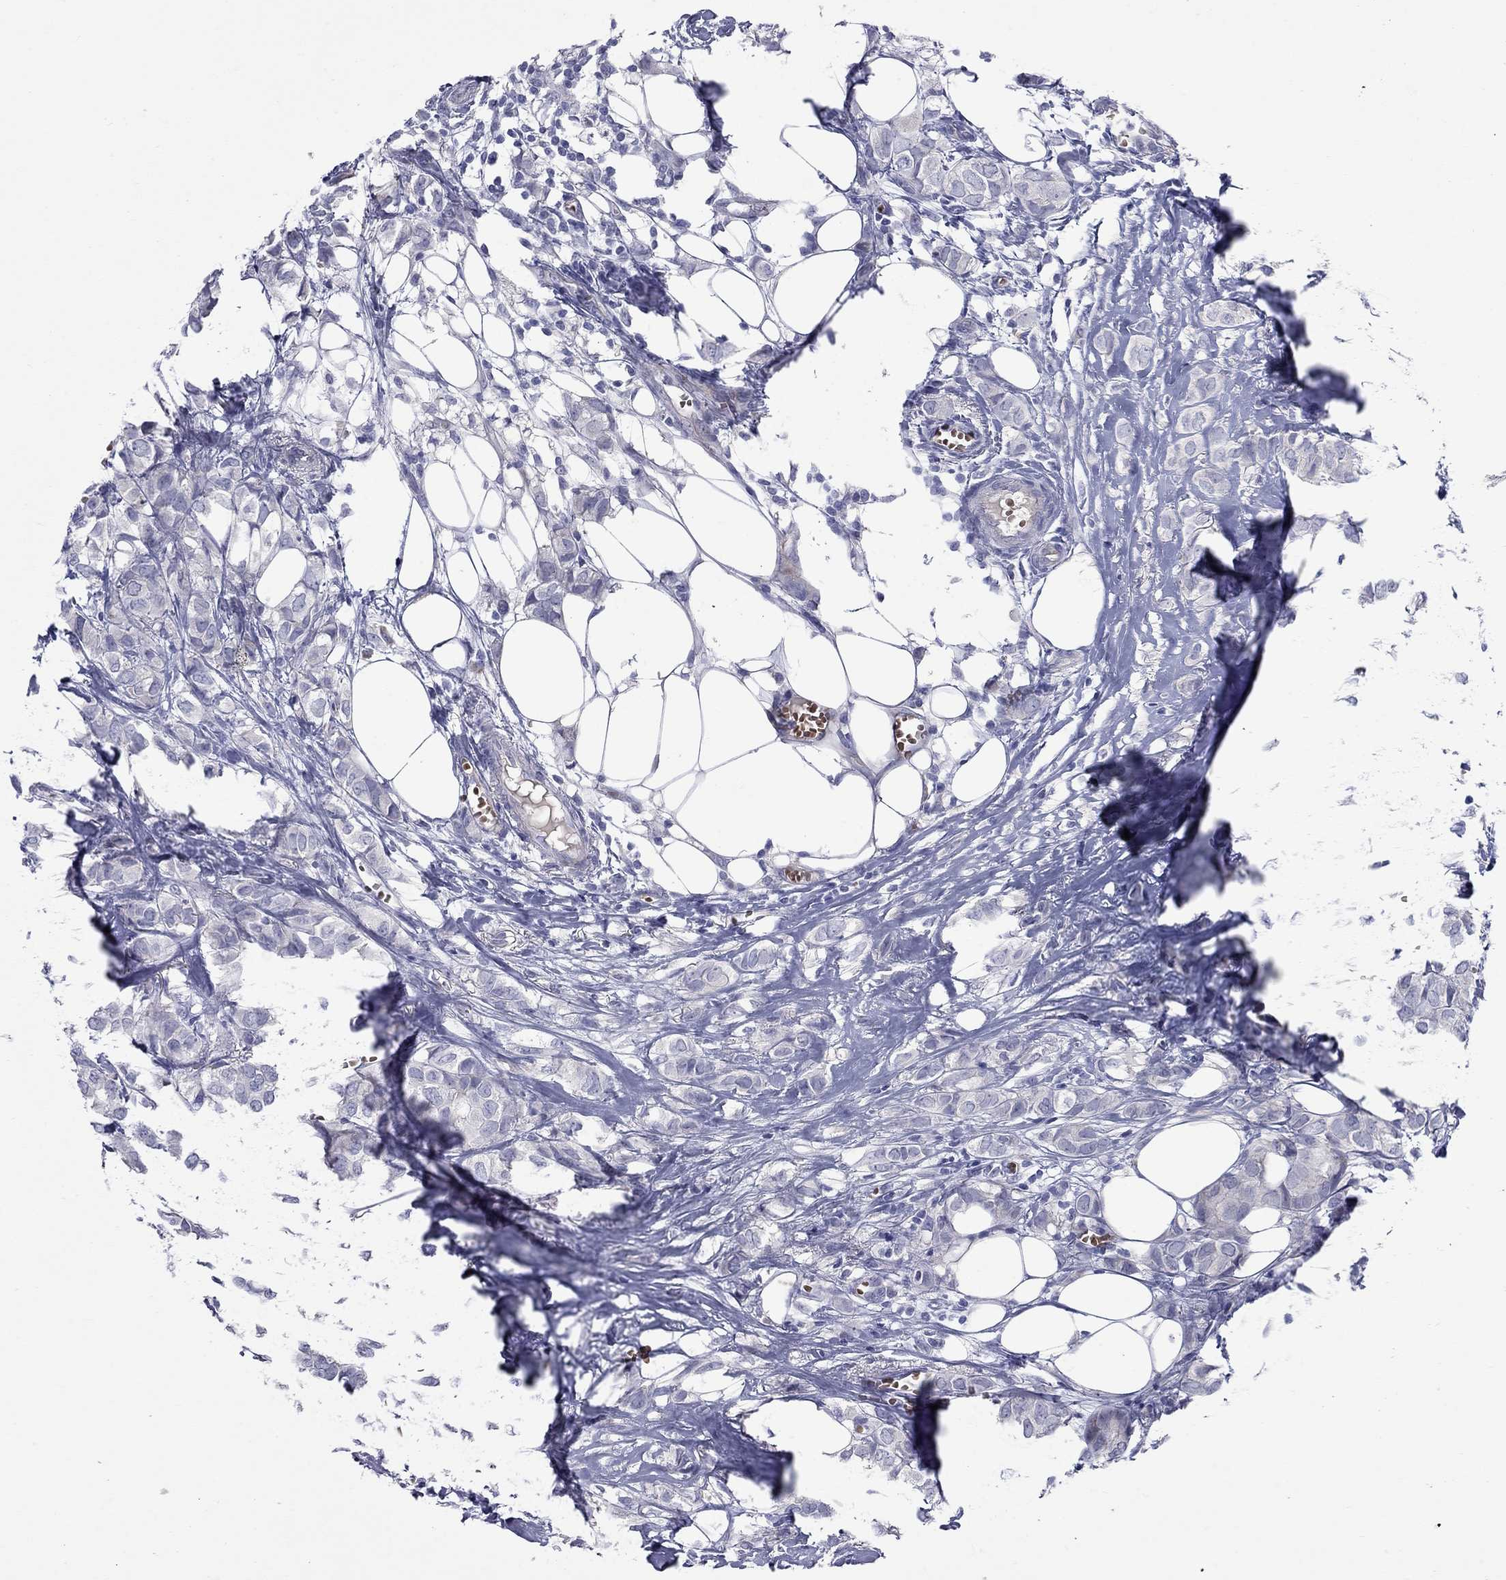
{"staining": {"intensity": "negative", "quantity": "none", "location": "none"}, "tissue": "breast cancer", "cell_type": "Tumor cells", "image_type": "cancer", "snomed": [{"axis": "morphology", "description": "Duct carcinoma"}, {"axis": "topography", "description": "Breast"}], "caption": "This is an immunohistochemistry (IHC) micrograph of breast cancer. There is no positivity in tumor cells.", "gene": "UNC119B", "patient": {"sex": "female", "age": 85}}